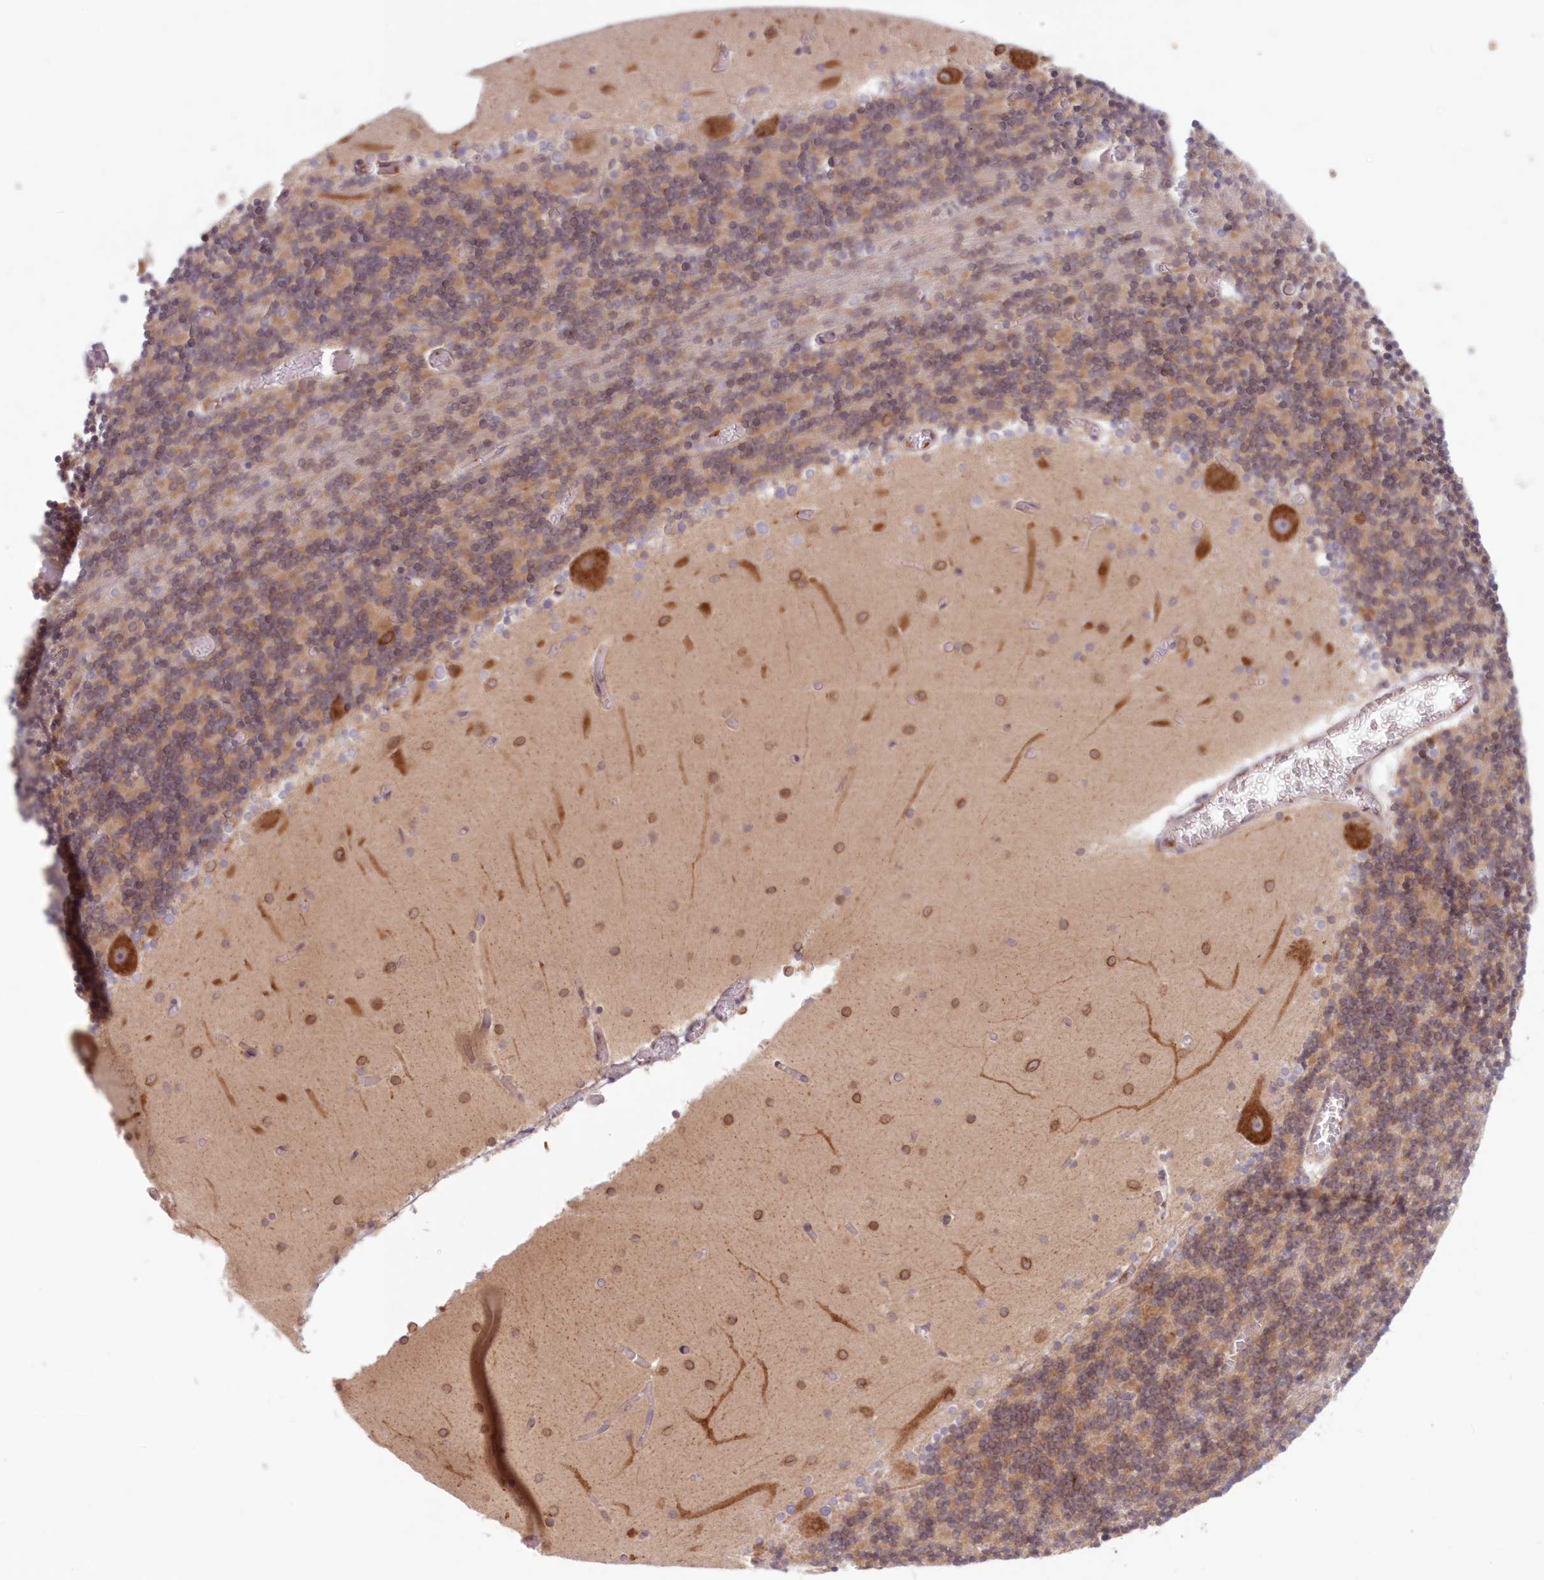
{"staining": {"intensity": "moderate", "quantity": ">75%", "location": "cytoplasmic/membranous"}, "tissue": "cerebellum", "cell_type": "Cells in granular layer", "image_type": "normal", "snomed": [{"axis": "morphology", "description": "Normal tissue, NOS"}, {"axis": "topography", "description": "Cerebellum"}], "caption": "IHC staining of benign cerebellum, which displays medium levels of moderate cytoplasmic/membranous staining in about >75% of cells in granular layer indicating moderate cytoplasmic/membranous protein staining. The staining was performed using DAB (3,3'-diaminobenzidine) (brown) for protein detection and nuclei were counterstained in hematoxylin (blue).", "gene": "PCYOX1L", "patient": {"sex": "female", "age": 28}}